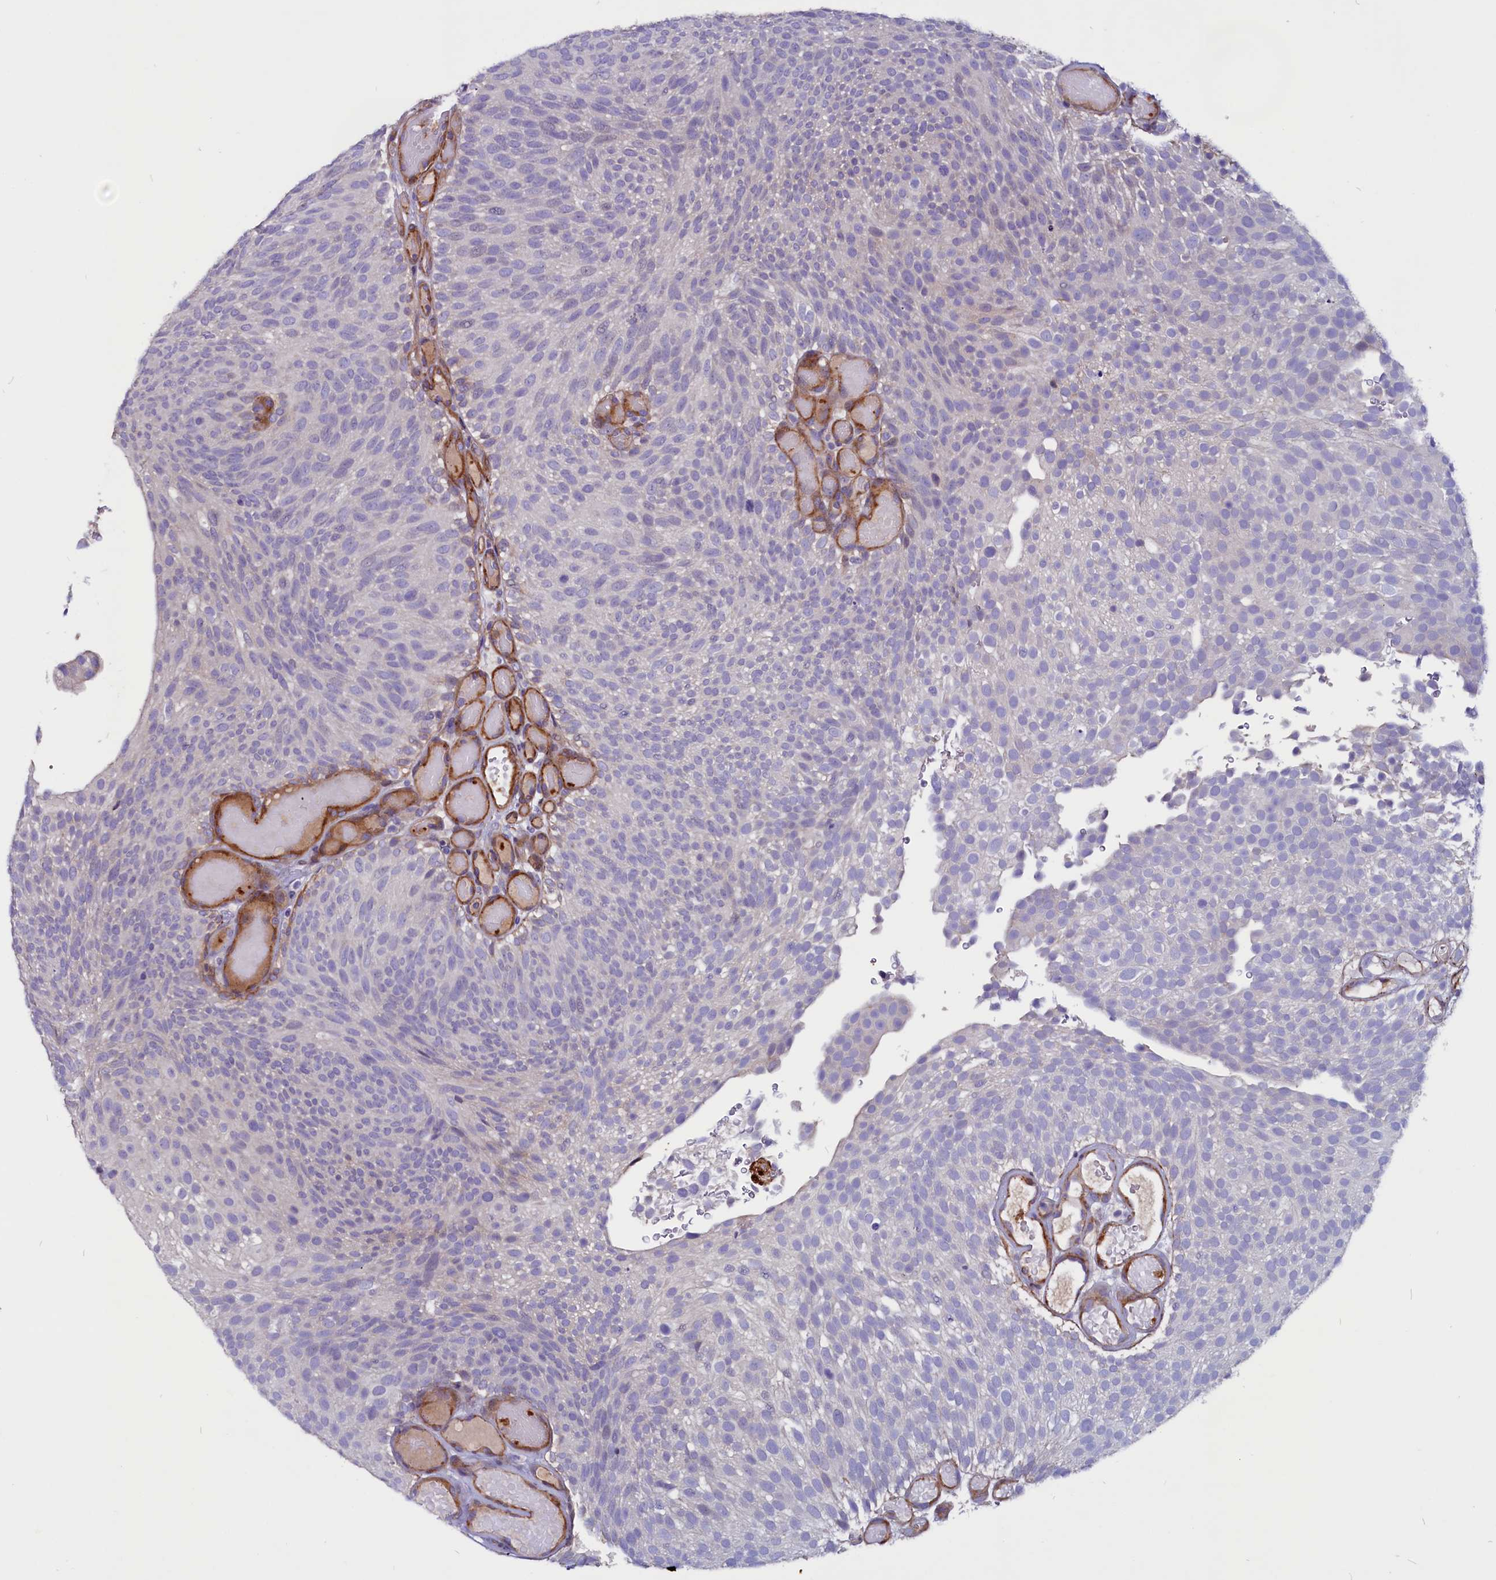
{"staining": {"intensity": "negative", "quantity": "none", "location": "none"}, "tissue": "urothelial cancer", "cell_type": "Tumor cells", "image_type": "cancer", "snomed": [{"axis": "morphology", "description": "Urothelial carcinoma, Low grade"}, {"axis": "topography", "description": "Urinary bladder"}], "caption": "High power microscopy image of an immunohistochemistry (IHC) photomicrograph of urothelial cancer, revealing no significant expression in tumor cells.", "gene": "ZNF749", "patient": {"sex": "male", "age": 78}}